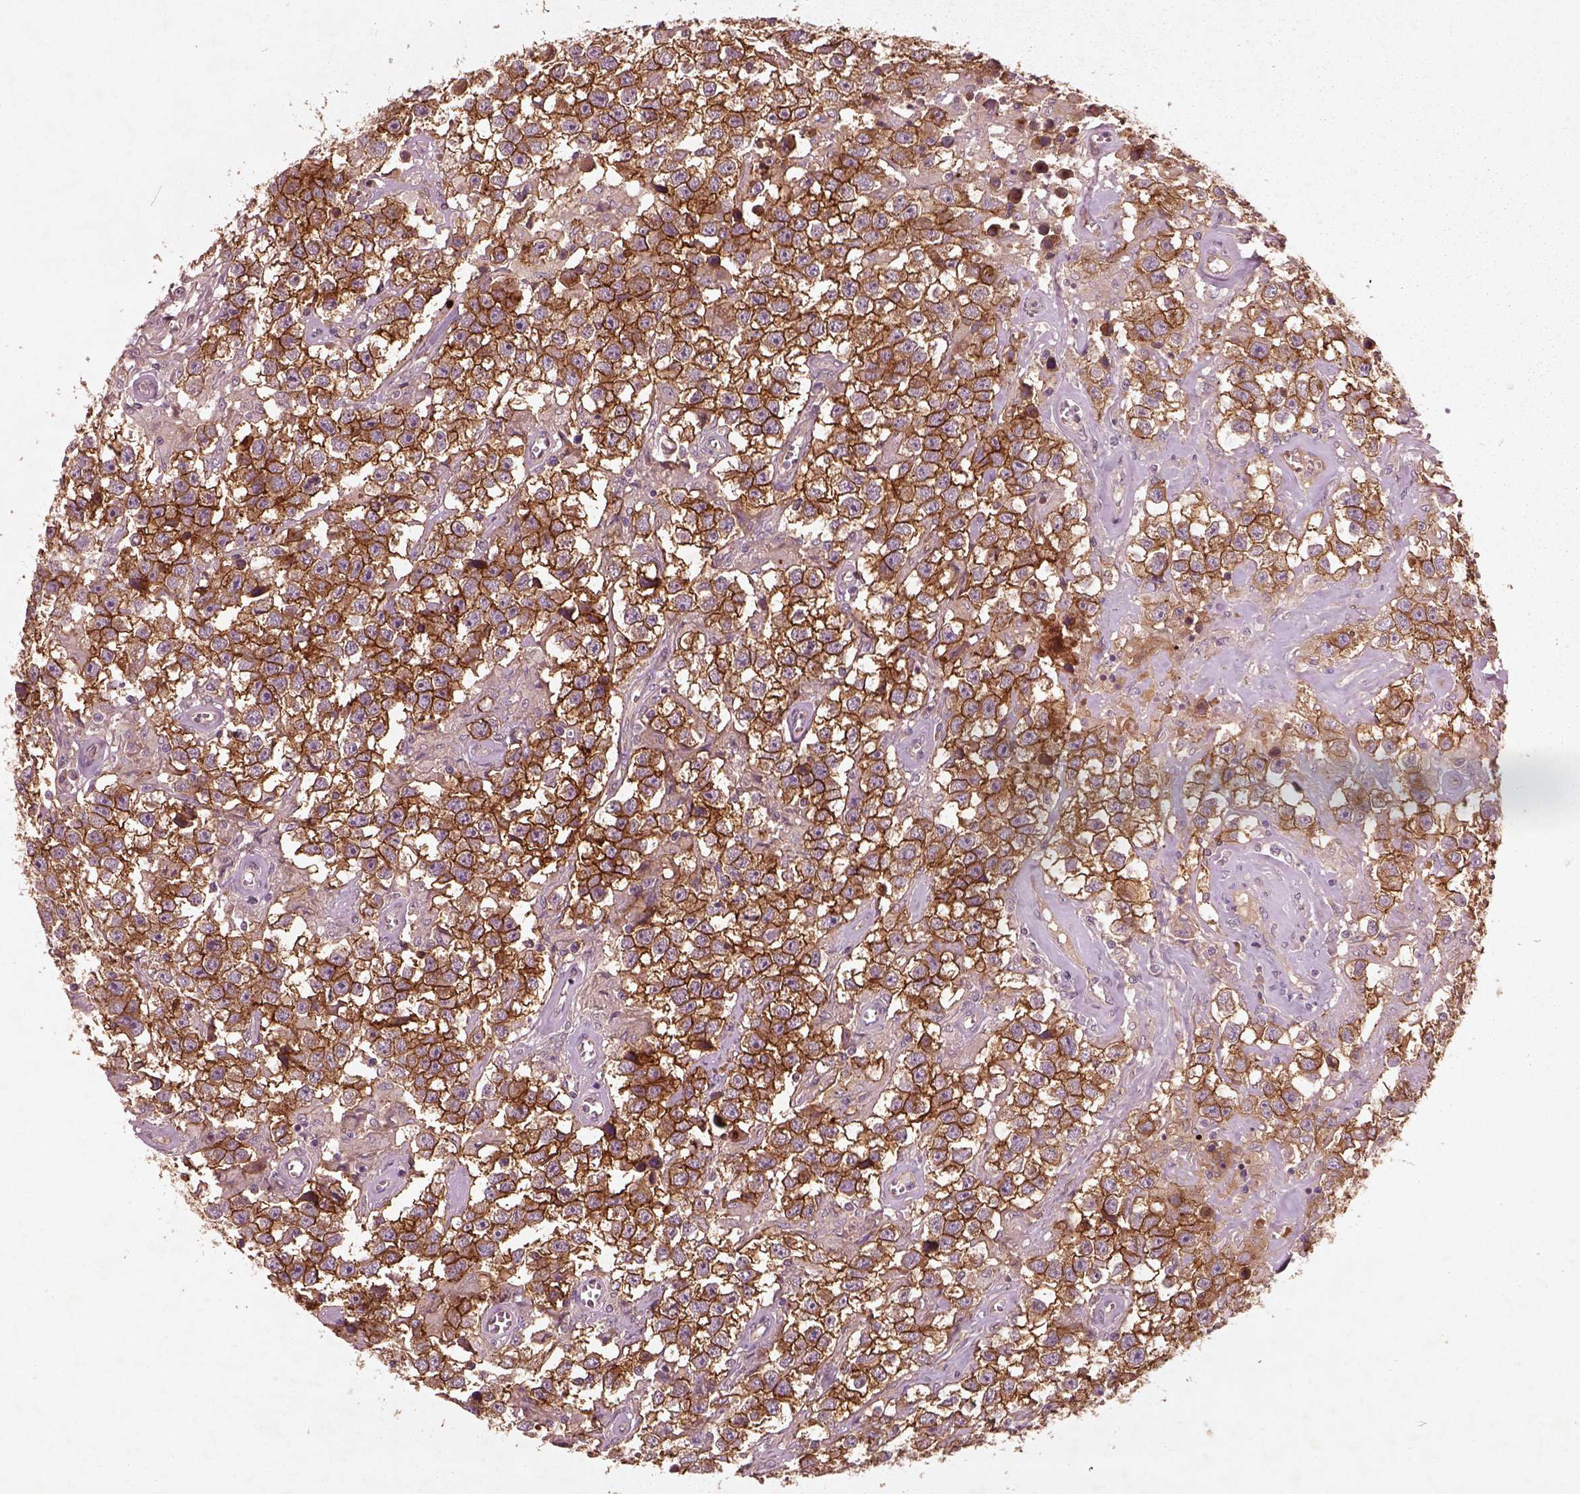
{"staining": {"intensity": "strong", "quantity": ">75%", "location": "cytoplasmic/membranous"}, "tissue": "testis cancer", "cell_type": "Tumor cells", "image_type": "cancer", "snomed": [{"axis": "morphology", "description": "Seminoma, NOS"}, {"axis": "topography", "description": "Testis"}], "caption": "Immunohistochemistry (IHC) (DAB (3,3'-diaminobenzidine)) staining of testis seminoma demonstrates strong cytoplasmic/membranous protein positivity in about >75% of tumor cells. The protein of interest is shown in brown color, while the nuclei are stained blue.", "gene": "FAM234A", "patient": {"sex": "male", "age": 43}}